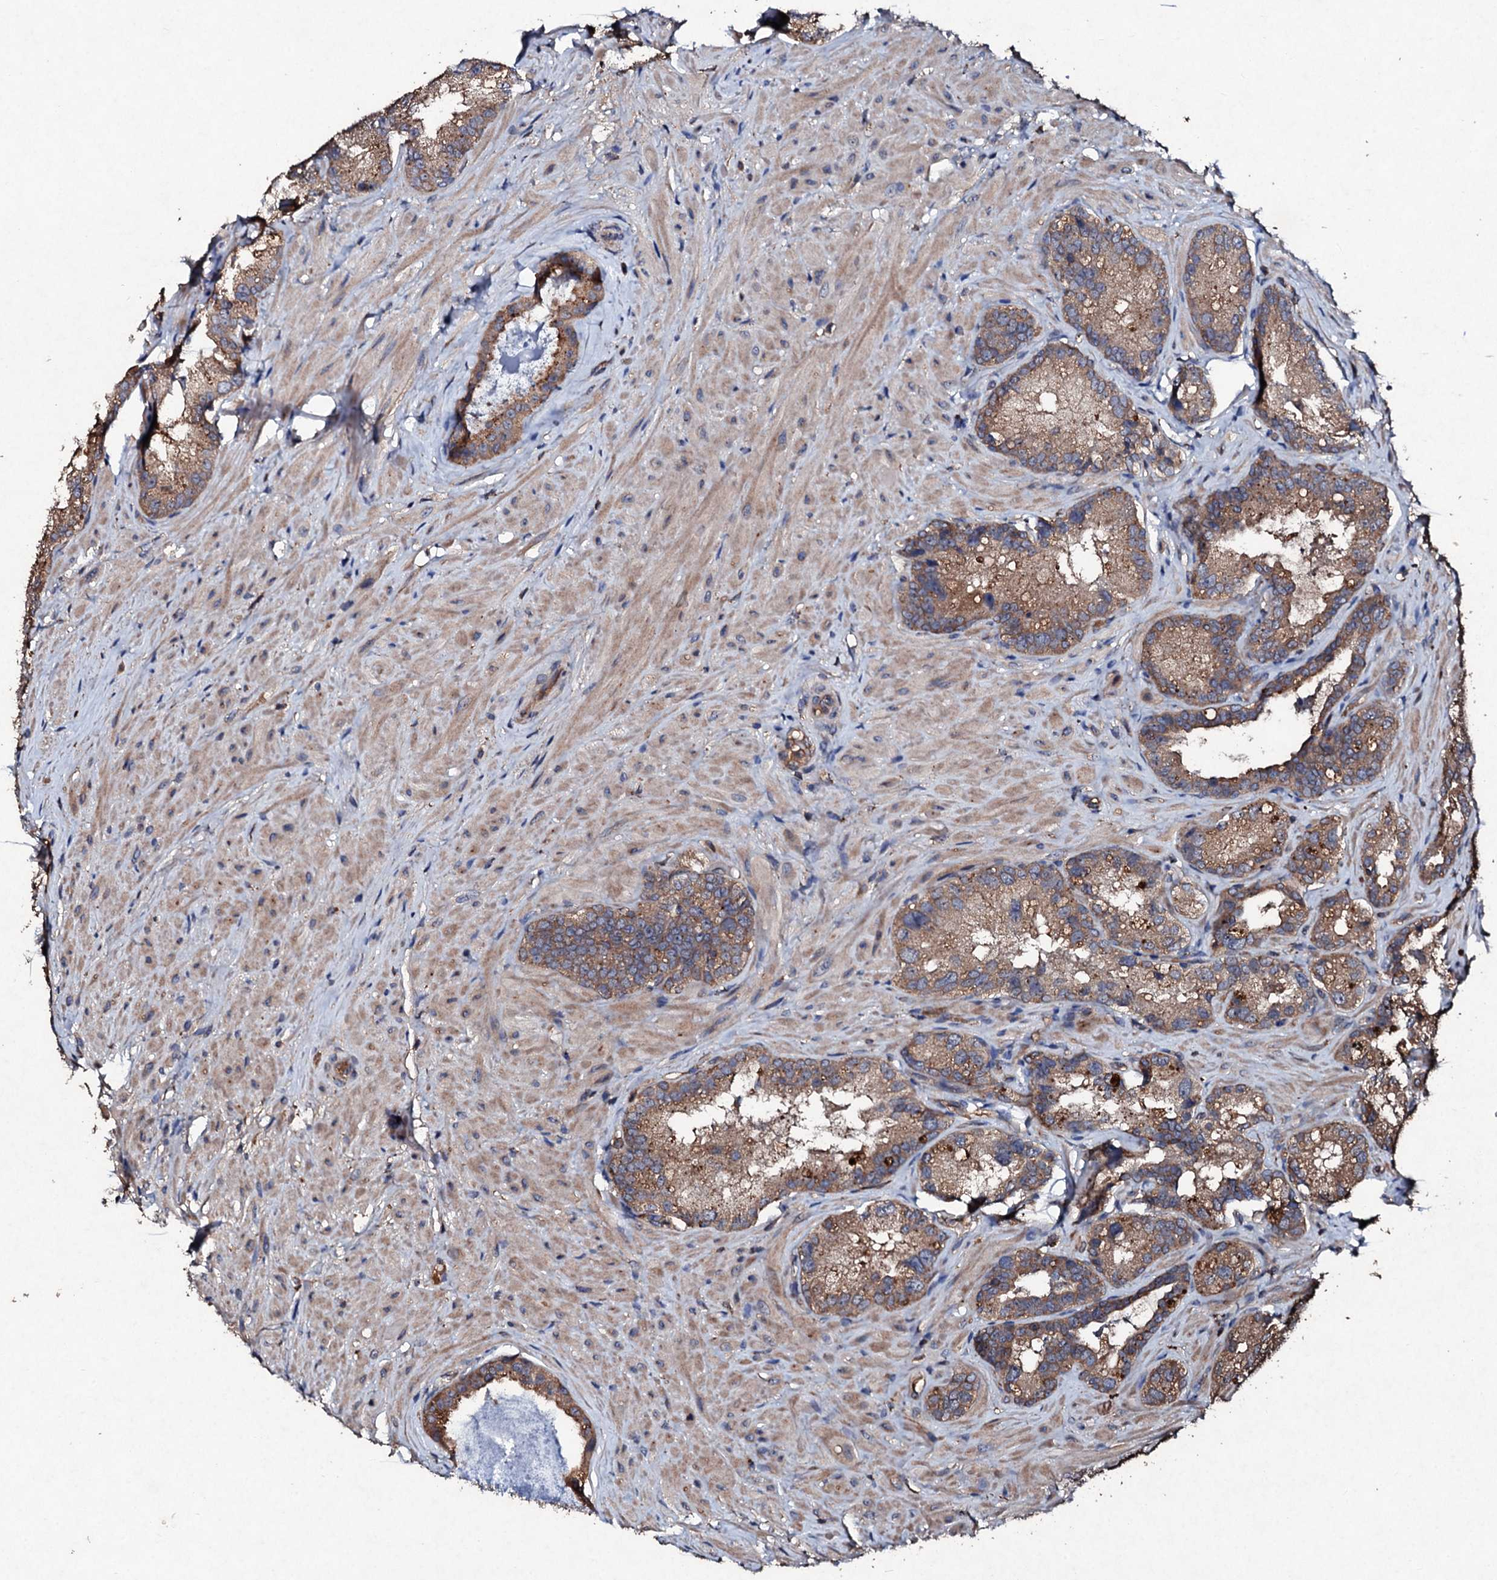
{"staining": {"intensity": "moderate", "quantity": ">75%", "location": "cytoplasmic/membranous"}, "tissue": "seminal vesicle", "cell_type": "Glandular cells", "image_type": "normal", "snomed": [{"axis": "morphology", "description": "Normal tissue, NOS"}, {"axis": "topography", "description": "Seminal veicle"}, {"axis": "topography", "description": "Peripheral nerve tissue"}], "caption": "Immunohistochemistry (IHC) micrograph of unremarkable seminal vesicle: human seminal vesicle stained using immunohistochemistry (IHC) shows medium levels of moderate protein expression localized specifically in the cytoplasmic/membranous of glandular cells, appearing as a cytoplasmic/membranous brown color.", "gene": "KERA", "patient": {"sex": "male", "age": 67}}